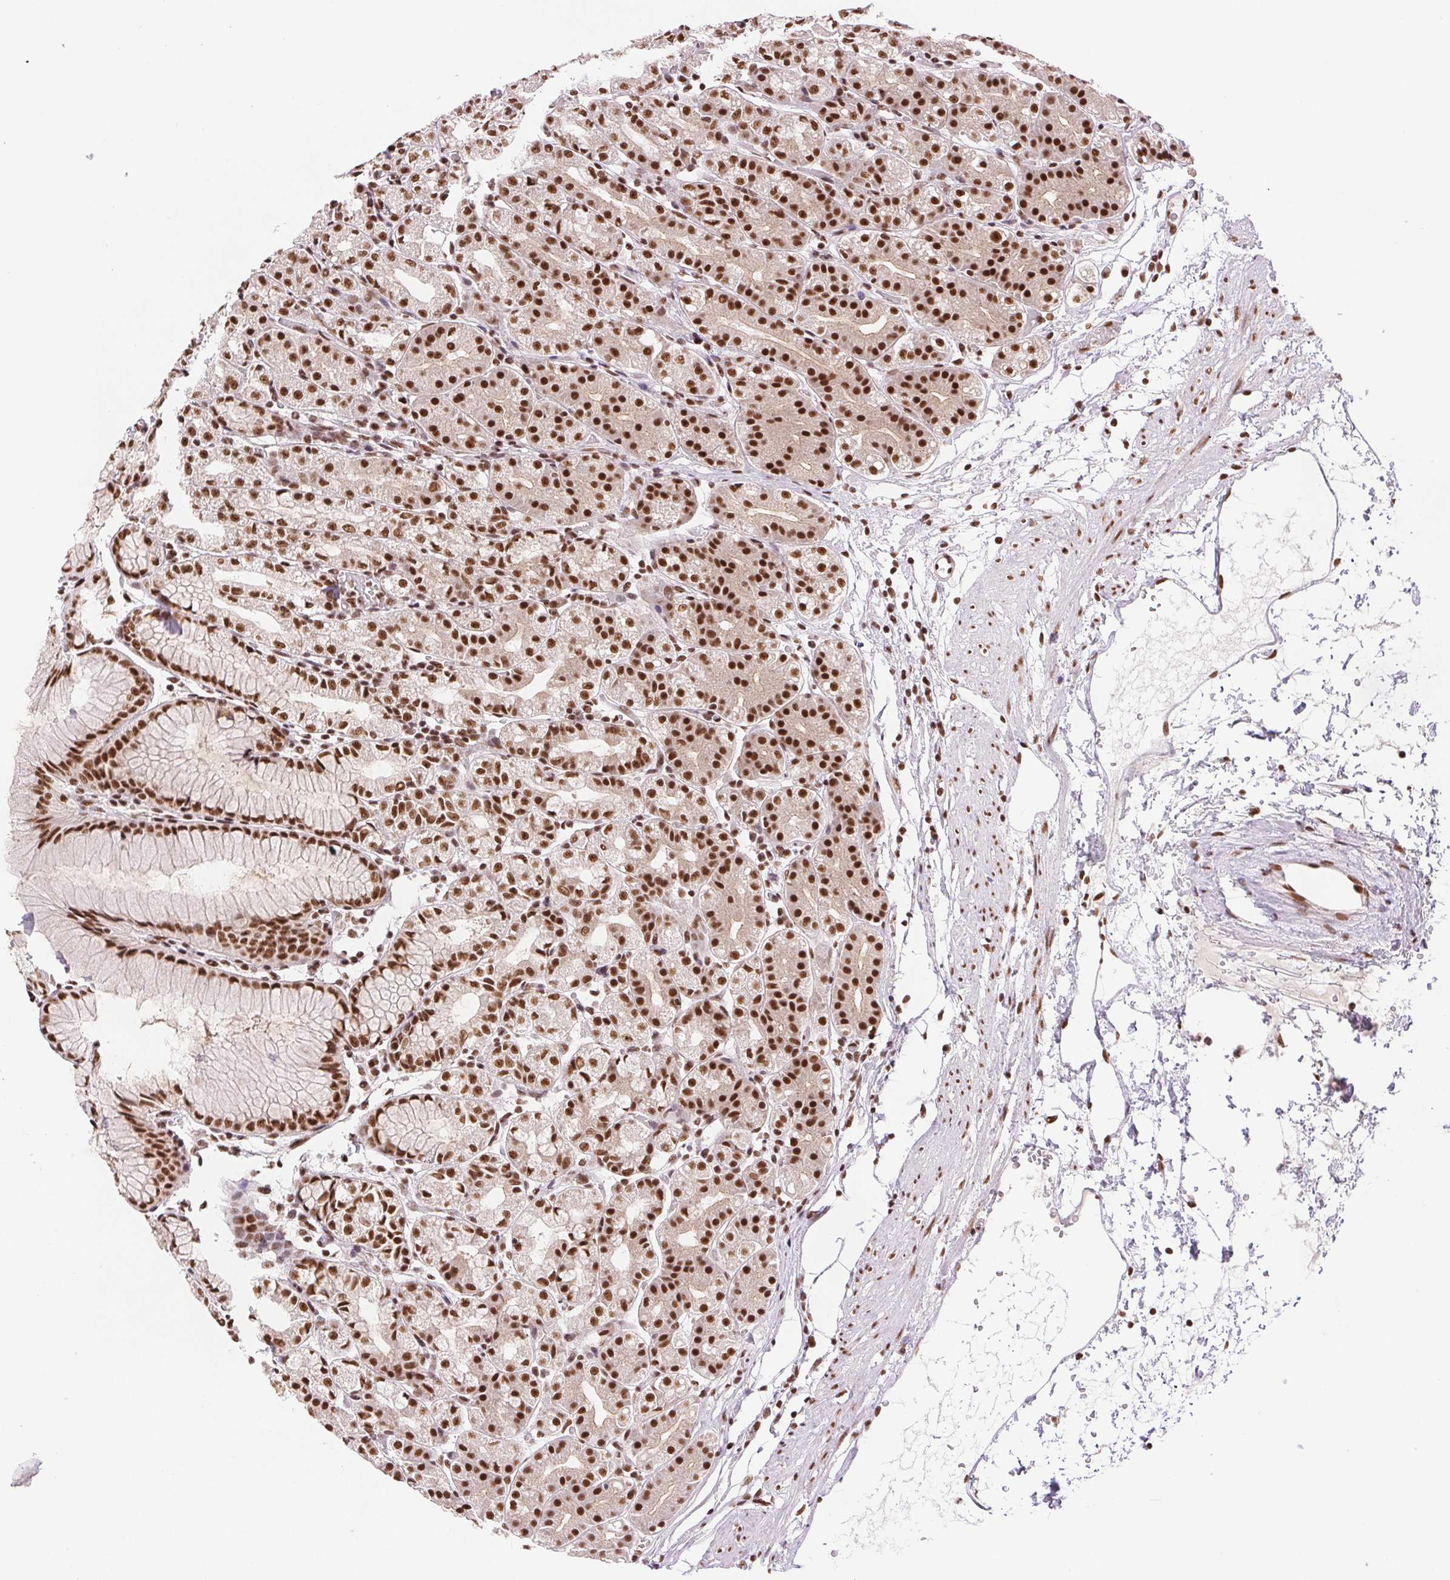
{"staining": {"intensity": "strong", "quantity": ">75%", "location": "nuclear"}, "tissue": "stomach", "cell_type": "Glandular cells", "image_type": "normal", "snomed": [{"axis": "morphology", "description": "Normal tissue, NOS"}, {"axis": "topography", "description": "Stomach"}], "caption": "Immunohistochemical staining of normal stomach displays high levels of strong nuclear expression in approximately >75% of glandular cells. (brown staining indicates protein expression, while blue staining denotes nuclei).", "gene": "IK", "patient": {"sex": "female", "age": 57}}